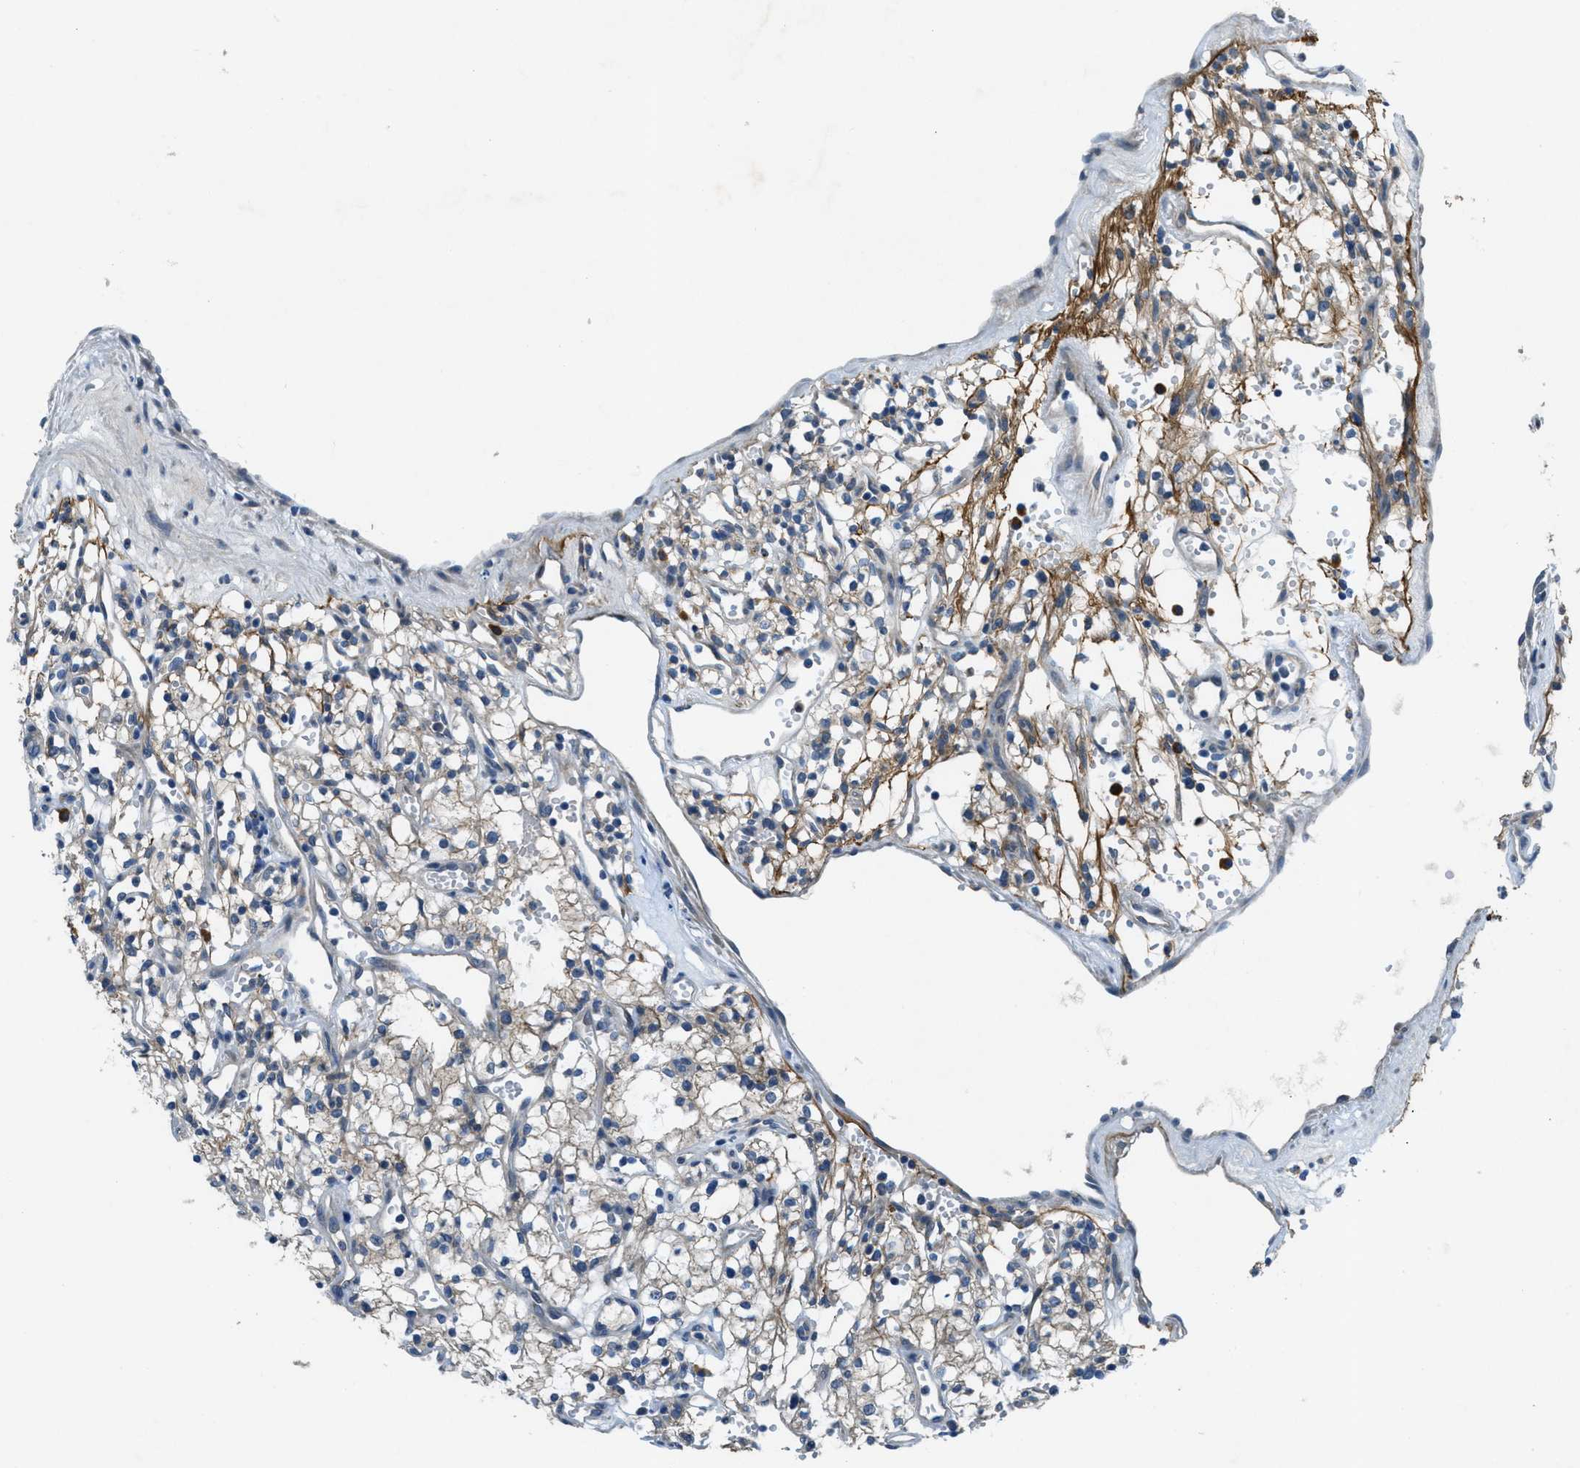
{"staining": {"intensity": "moderate", "quantity": "<25%", "location": "cytoplasmic/membranous"}, "tissue": "renal cancer", "cell_type": "Tumor cells", "image_type": "cancer", "snomed": [{"axis": "morphology", "description": "Adenocarcinoma, NOS"}, {"axis": "topography", "description": "Kidney"}], "caption": "Immunohistochemistry photomicrograph of neoplastic tissue: renal cancer (adenocarcinoma) stained using immunohistochemistry (IHC) displays low levels of moderate protein expression localized specifically in the cytoplasmic/membranous of tumor cells, appearing as a cytoplasmic/membranous brown color.", "gene": "SNX14", "patient": {"sex": "male", "age": 59}}